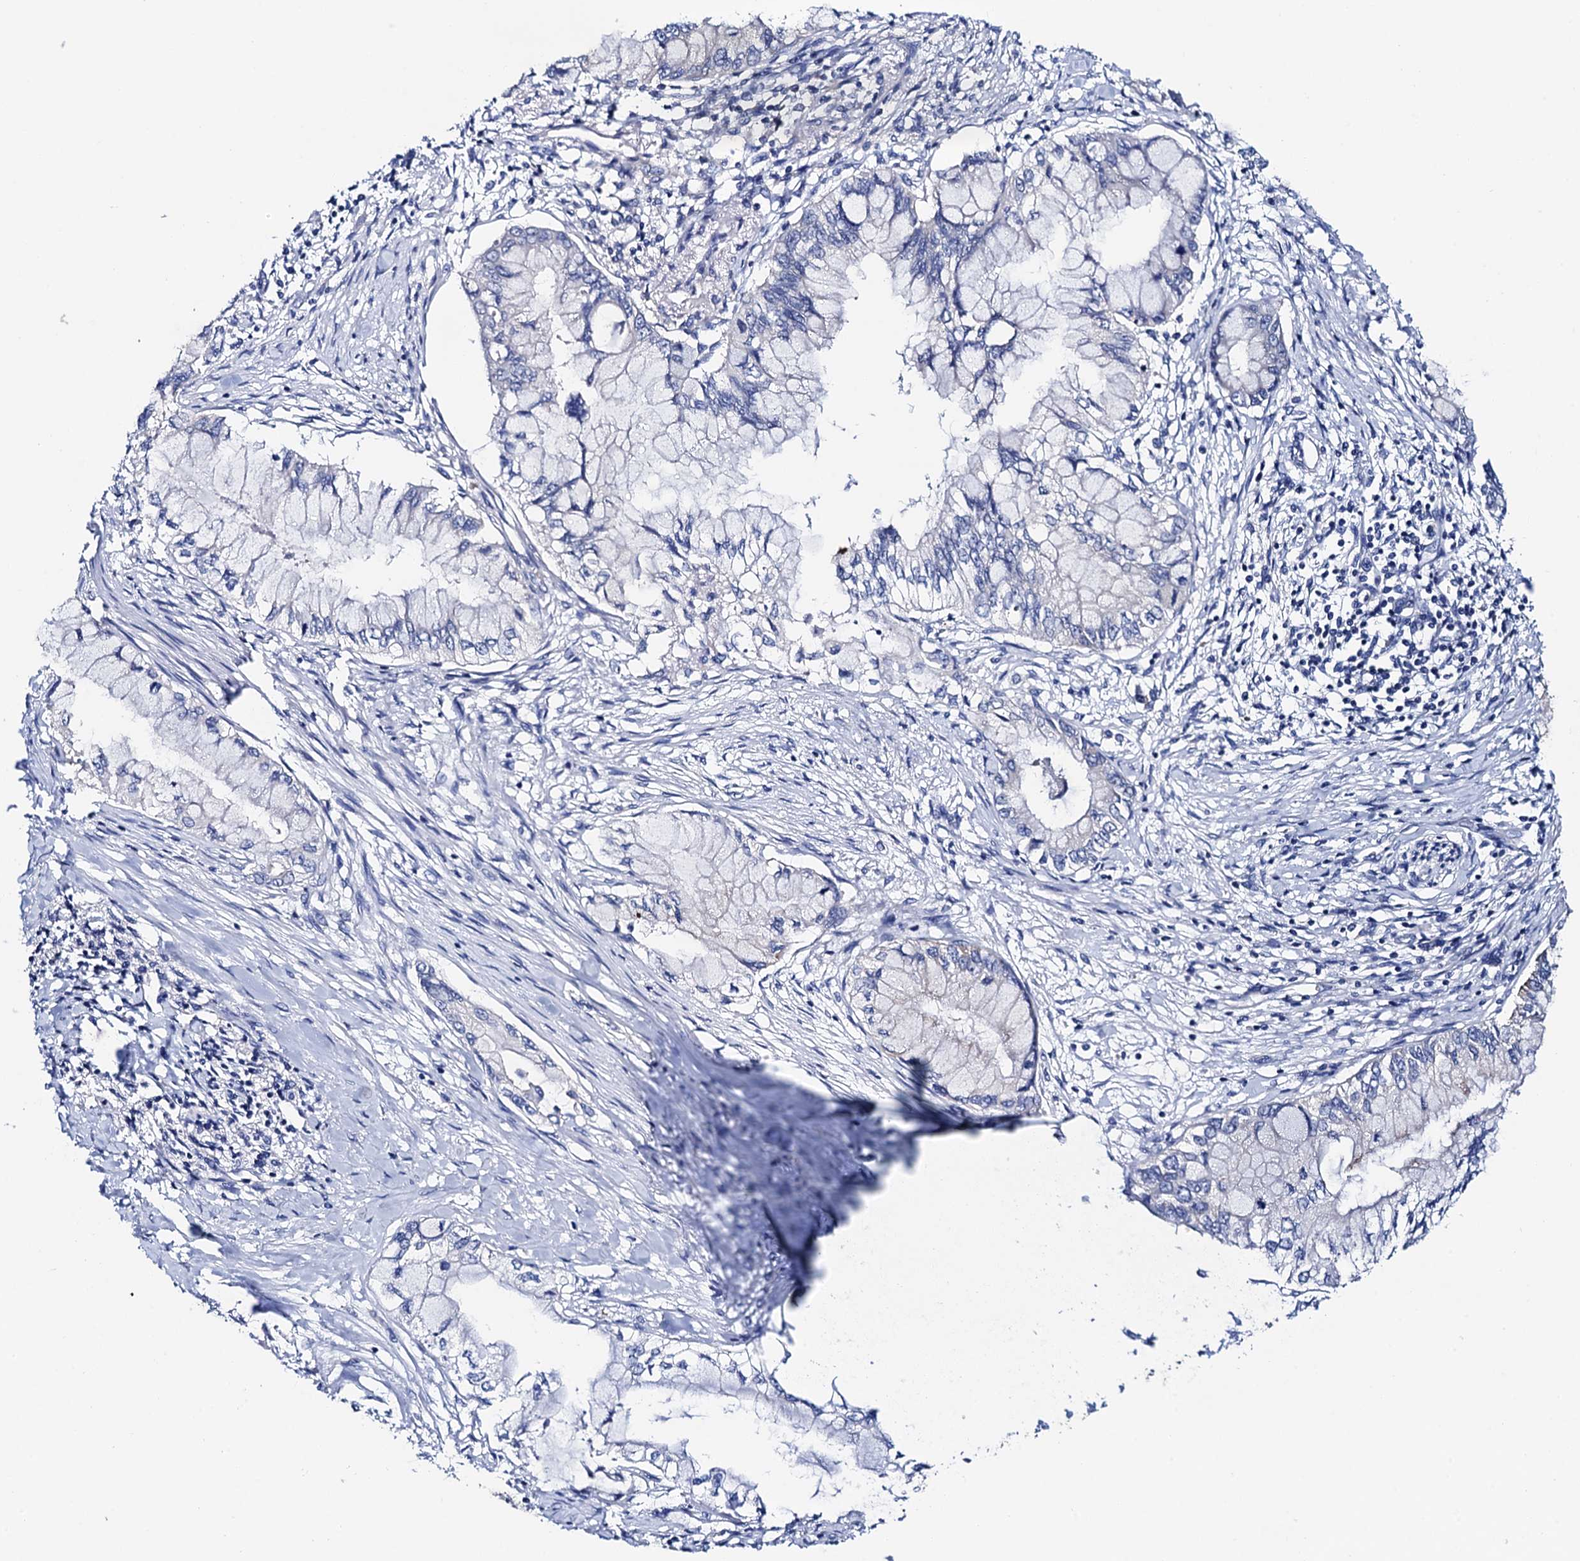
{"staining": {"intensity": "negative", "quantity": "none", "location": "none"}, "tissue": "pancreatic cancer", "cell_type": "Tumor cells", "image_type": "cancer", "snomed": [{"axis": "morphology", "description": "Adenocarcinoma, NOS"}, {"axis": "topography", "description": "Pancreas"}], "caption": "Adenocarcinoma (pancreatic) was stained to show a protein in brown. There is no significant staining in tumor cells.", "gene": "MRPL48", "patient": {"sex": "male", "age": 48}}